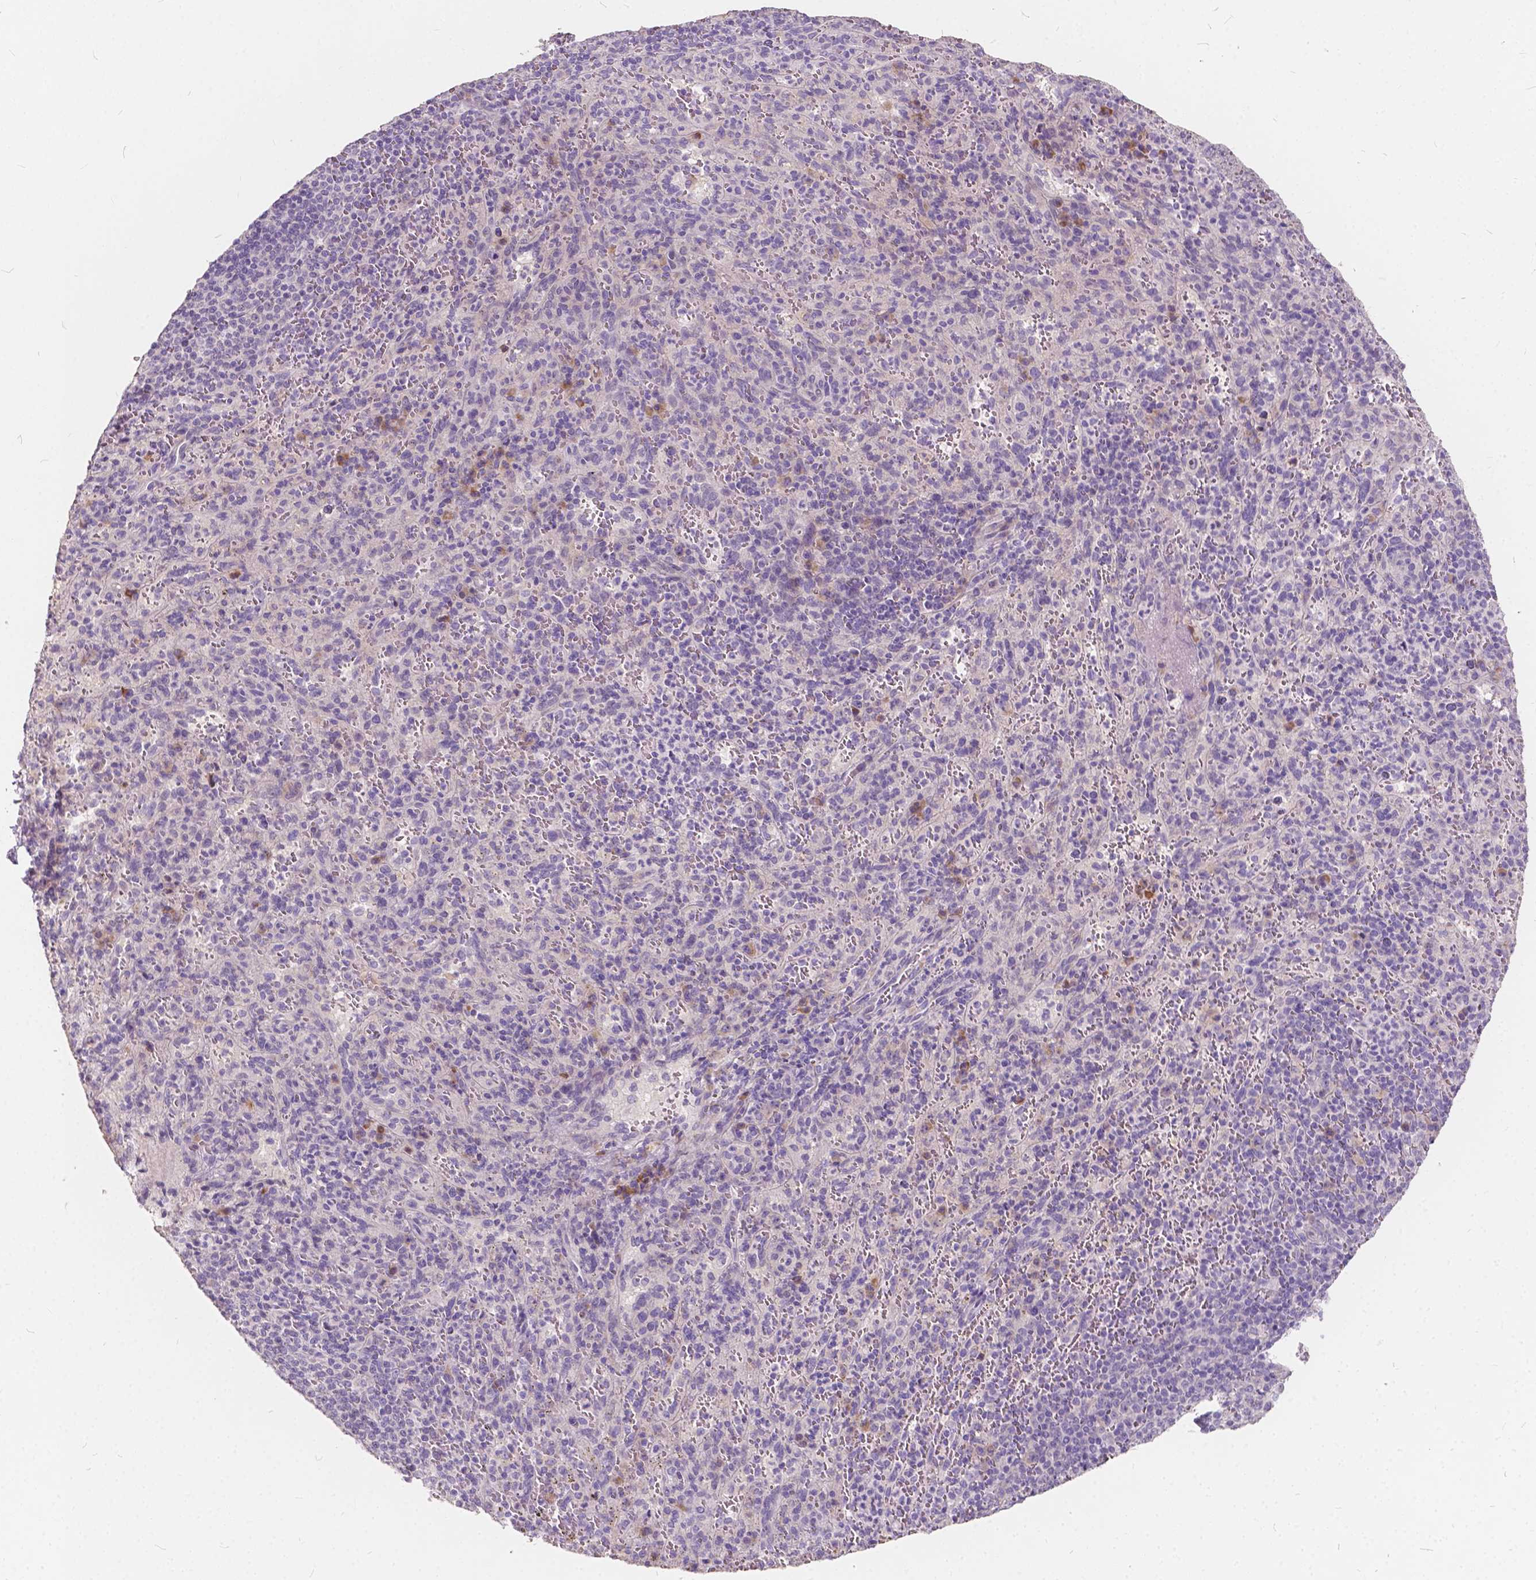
{"staining": {"intensity": "negative", "quantity": "none", "location": "none"}, "tissue": "spleen", "cell_type": "Cells in red pulp", "image_type": "normal", "snomed": [{"axis": "morphology", "description": "Normal tissue, NOS"}, {"axis": "topography", "description": "Spleen"}], "caption": "Micrograph shows no protein expression in cells in red pulp of benign spleen. (DAB (3,3'-diaminobenzidine) IHC with hematoxylin counter stain).", "gene": "SLC7A8", "patient": {"sex": "male", "age": 57}}